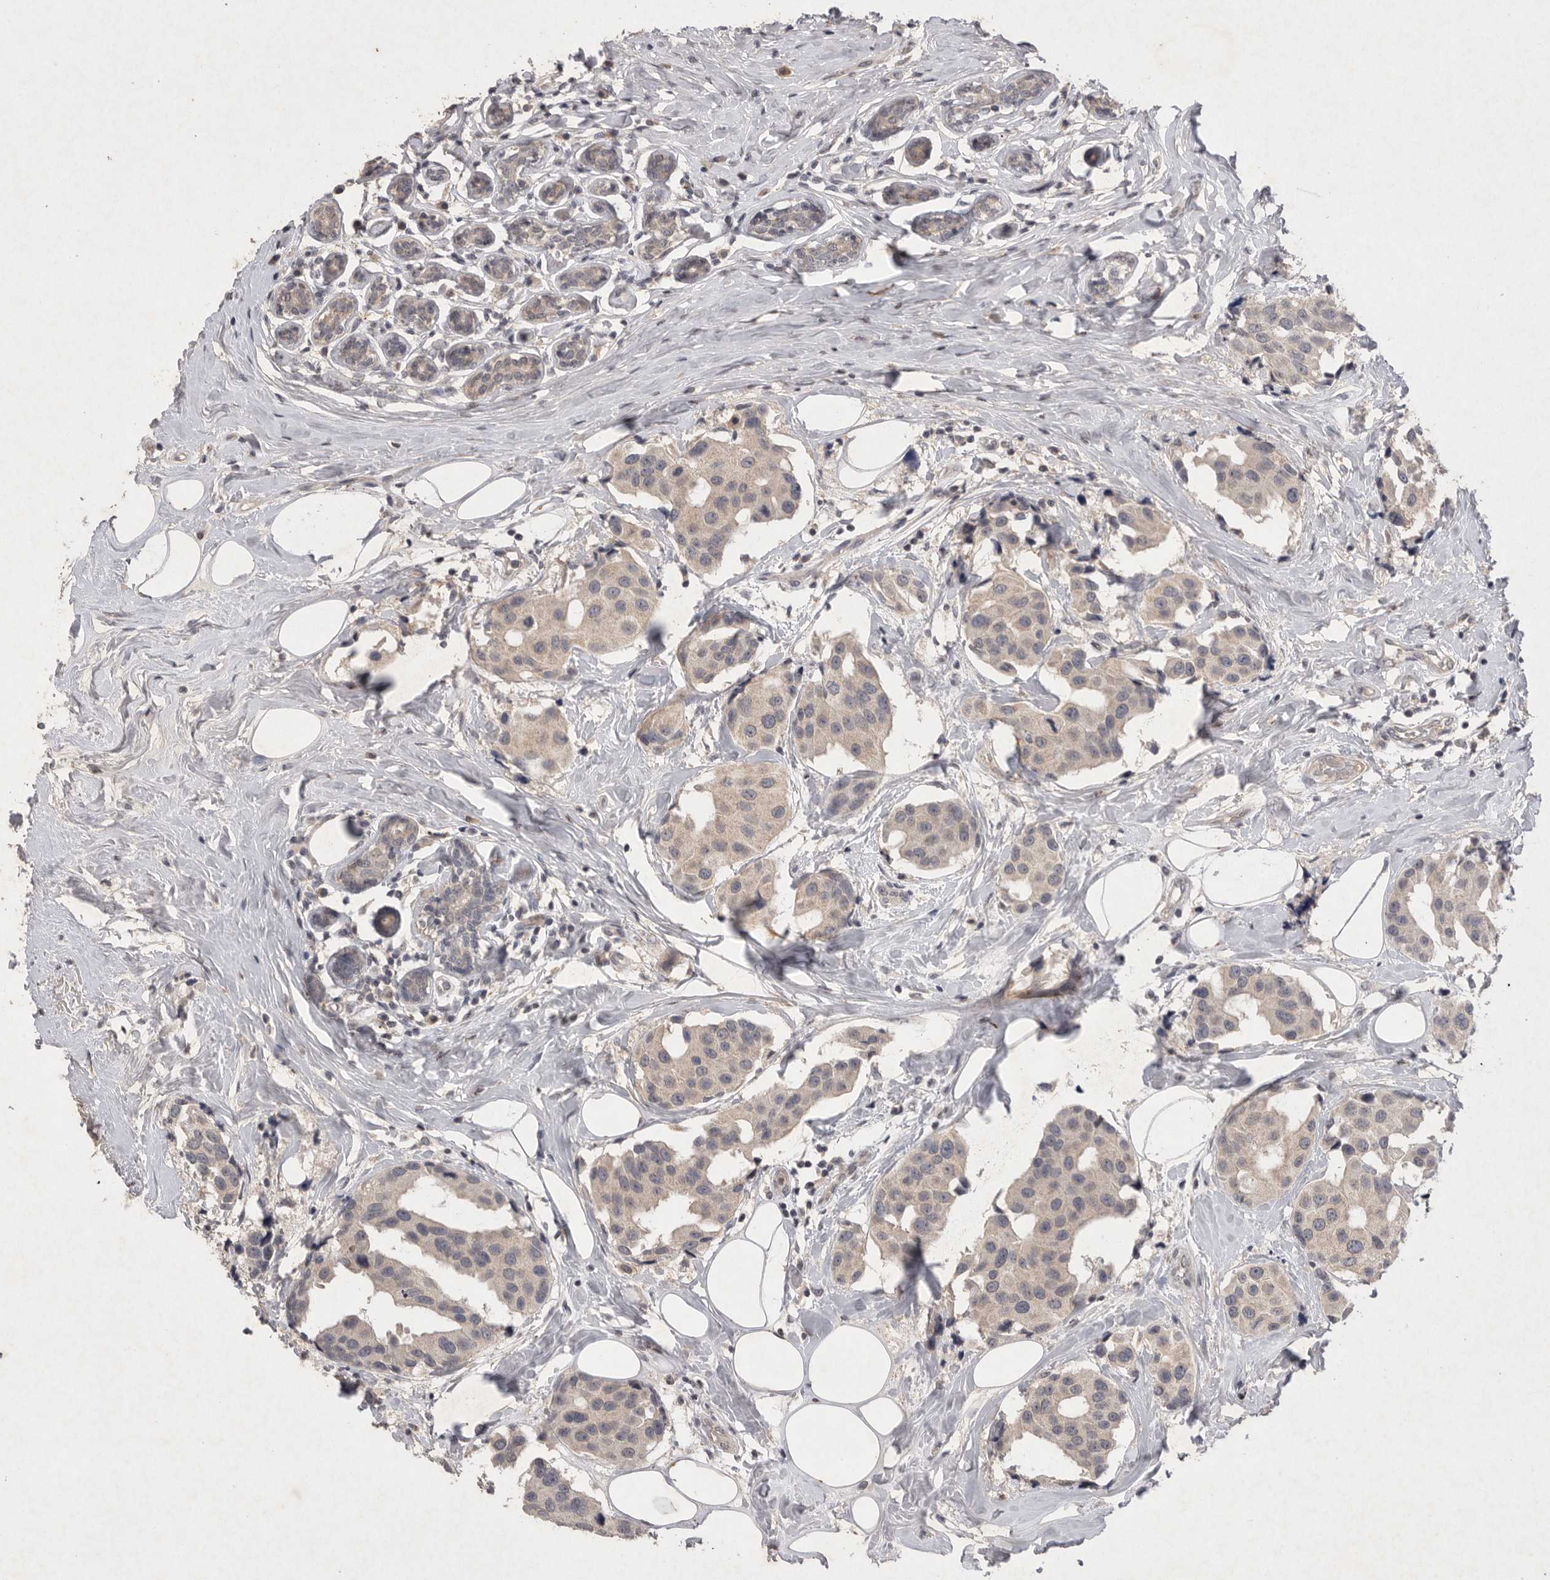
{"staining": {"intensity": "negative", "quantity": "none", "location": "none"}, "tissue": "breast cancer", "cell_type": "Tumor cells", "image_type": "cancer", "snomed": [{"axis": "morphology", "description": "Normal tissue, NOS"}, {"axis": "morphology", "description": "Duct carcinoma"}, {"axis": "topography", "description": "Breast"}], "caption": "Immunohistochemistry (IHC) histopathology image of neoplastic tissue: breast infiltrating ductal carcinoma stained with DAB displays no significant protein positivity in tumor cells. Nuclei are stained in blue.", "gene": "APLNR", "patient": {"sex": "female", "age": 39}}